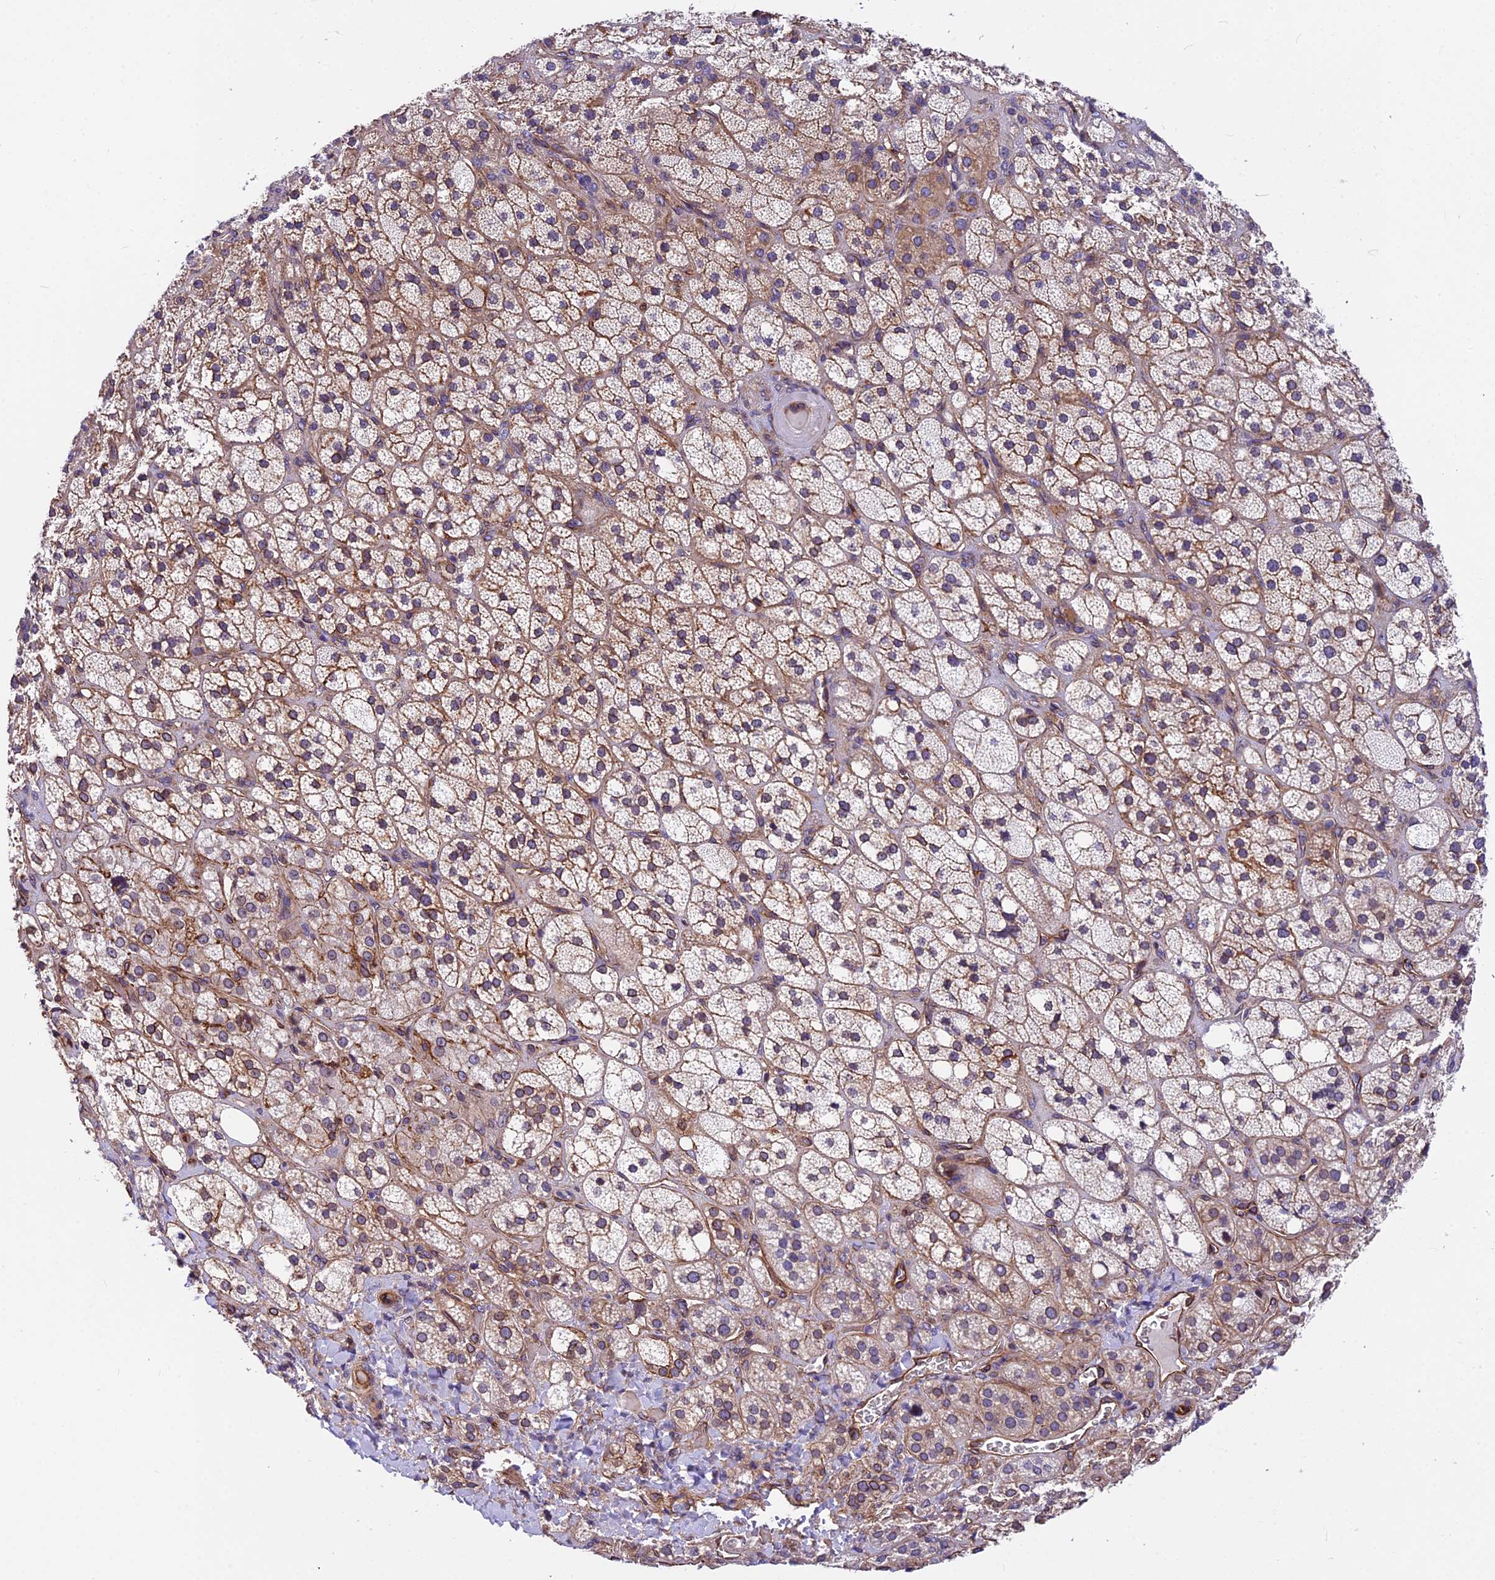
{"staining": {"intensity": "moderate", "quantity": ">75%", "location": "cytoplasmic/membranous"}, "tissue": "adrenal gland", "cell_type": "Glandular cells", "image_type": "normal", "snomed": [{"axis": "morphology", "description": "Normal tissue, NOS"}, {"axis": "topography", "description": "Adrenal gland"}], "caption": "Immunohistochemical staining of normal adrenal gland shows medium levels of moderate cytoplasmic/membranous positivity in approximately >75% of glandular cells.", "gene": "MED20", "patient": {"sex": "male", "age": 61}}